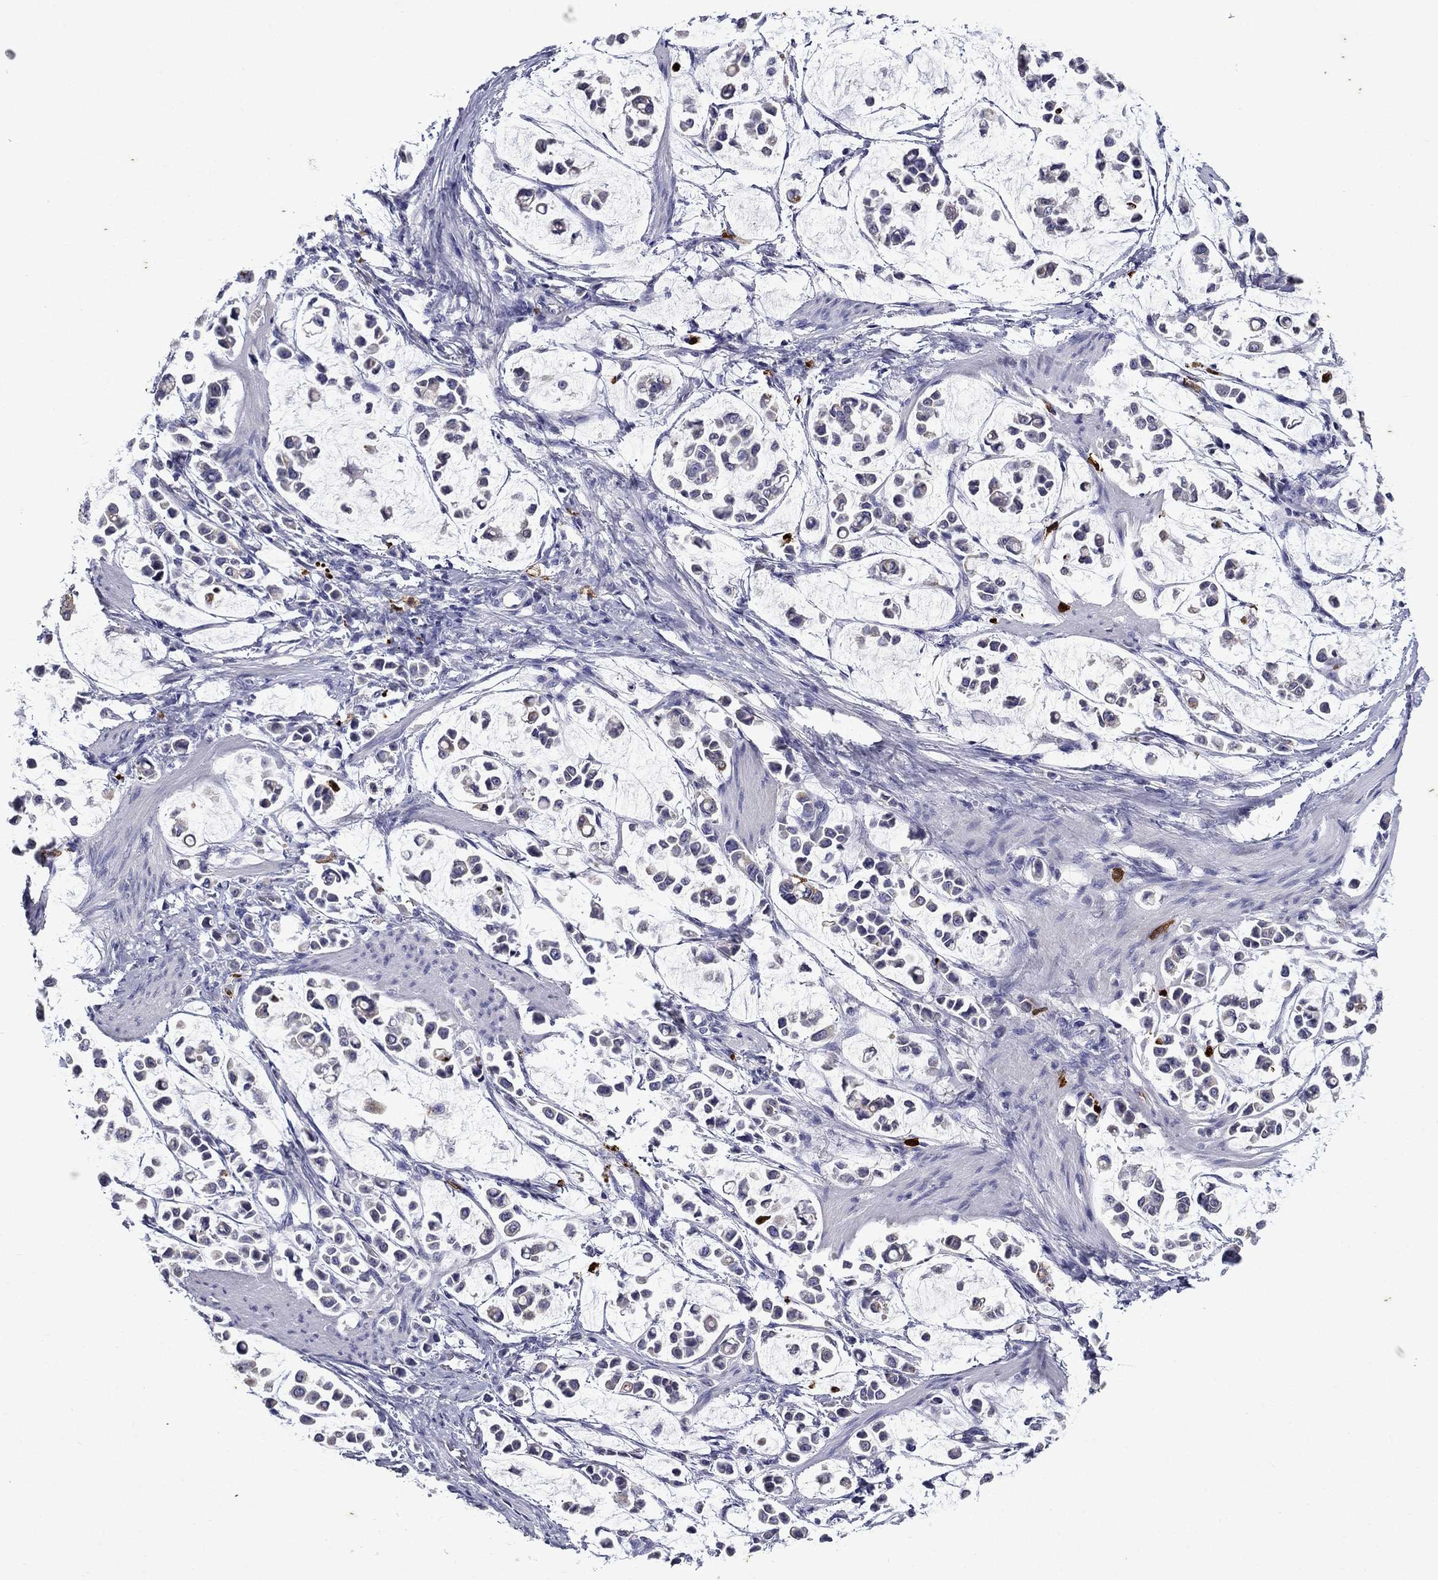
{"staining": {"intensity": "weak", "quantity": "<25%", "location": "cytoplasmic/membranous"}, "tissue": "stomach cancer", "cell_type": "Tumor cells", "image_type": "cancer", "snomed": [{"axis": "morphology", "description": "Adenocarcinoma, NOS"}, {"axis": "topography", "description": "Stomach"}], "caption": "A photomicrograph of human stomach cancer is negative for staining in tumor cells.", "gene": "IRF5", "patient": {"sex": "male", "age": 82}}